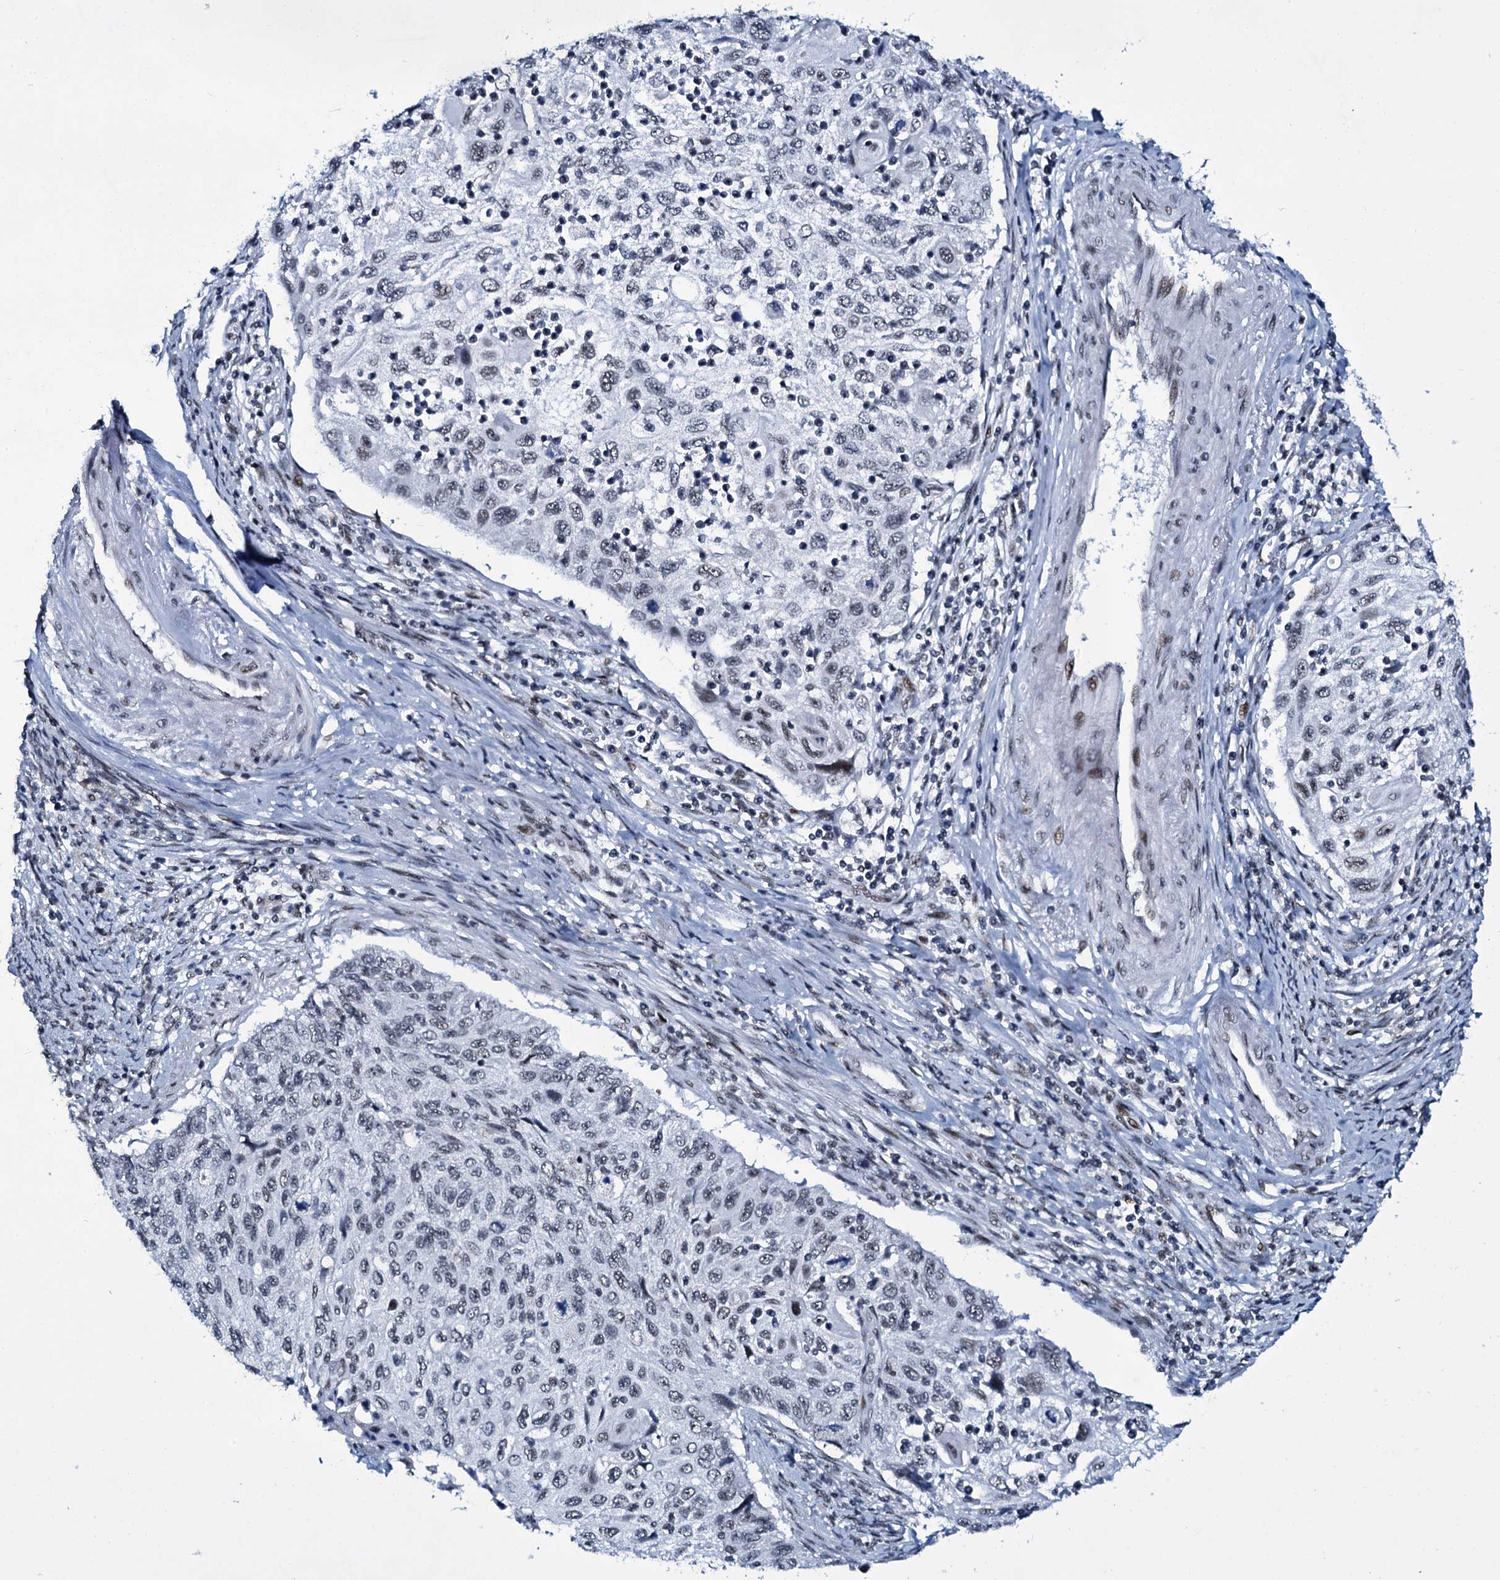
{"staining": {"intensity": "negative", "quantity": "none", "location": "none"}, "tissue": "cervical cancer", "cell_type": "Tumor cells", "image_type": "cancer", "snomed": [{"axis": "morphology", "description": "Squamous cell carcinoma, NOS"}, {"axis": "topography", "description": "Cervix"}], "caption": "IHC photomicrograph of cervical cancer (squamous cell carcinoma) stained for a protein (brown), which exhibits no positivity in tumor cells.", "gene": "ZMIZ2", "patient": {"sex": "female", "age": 70}}